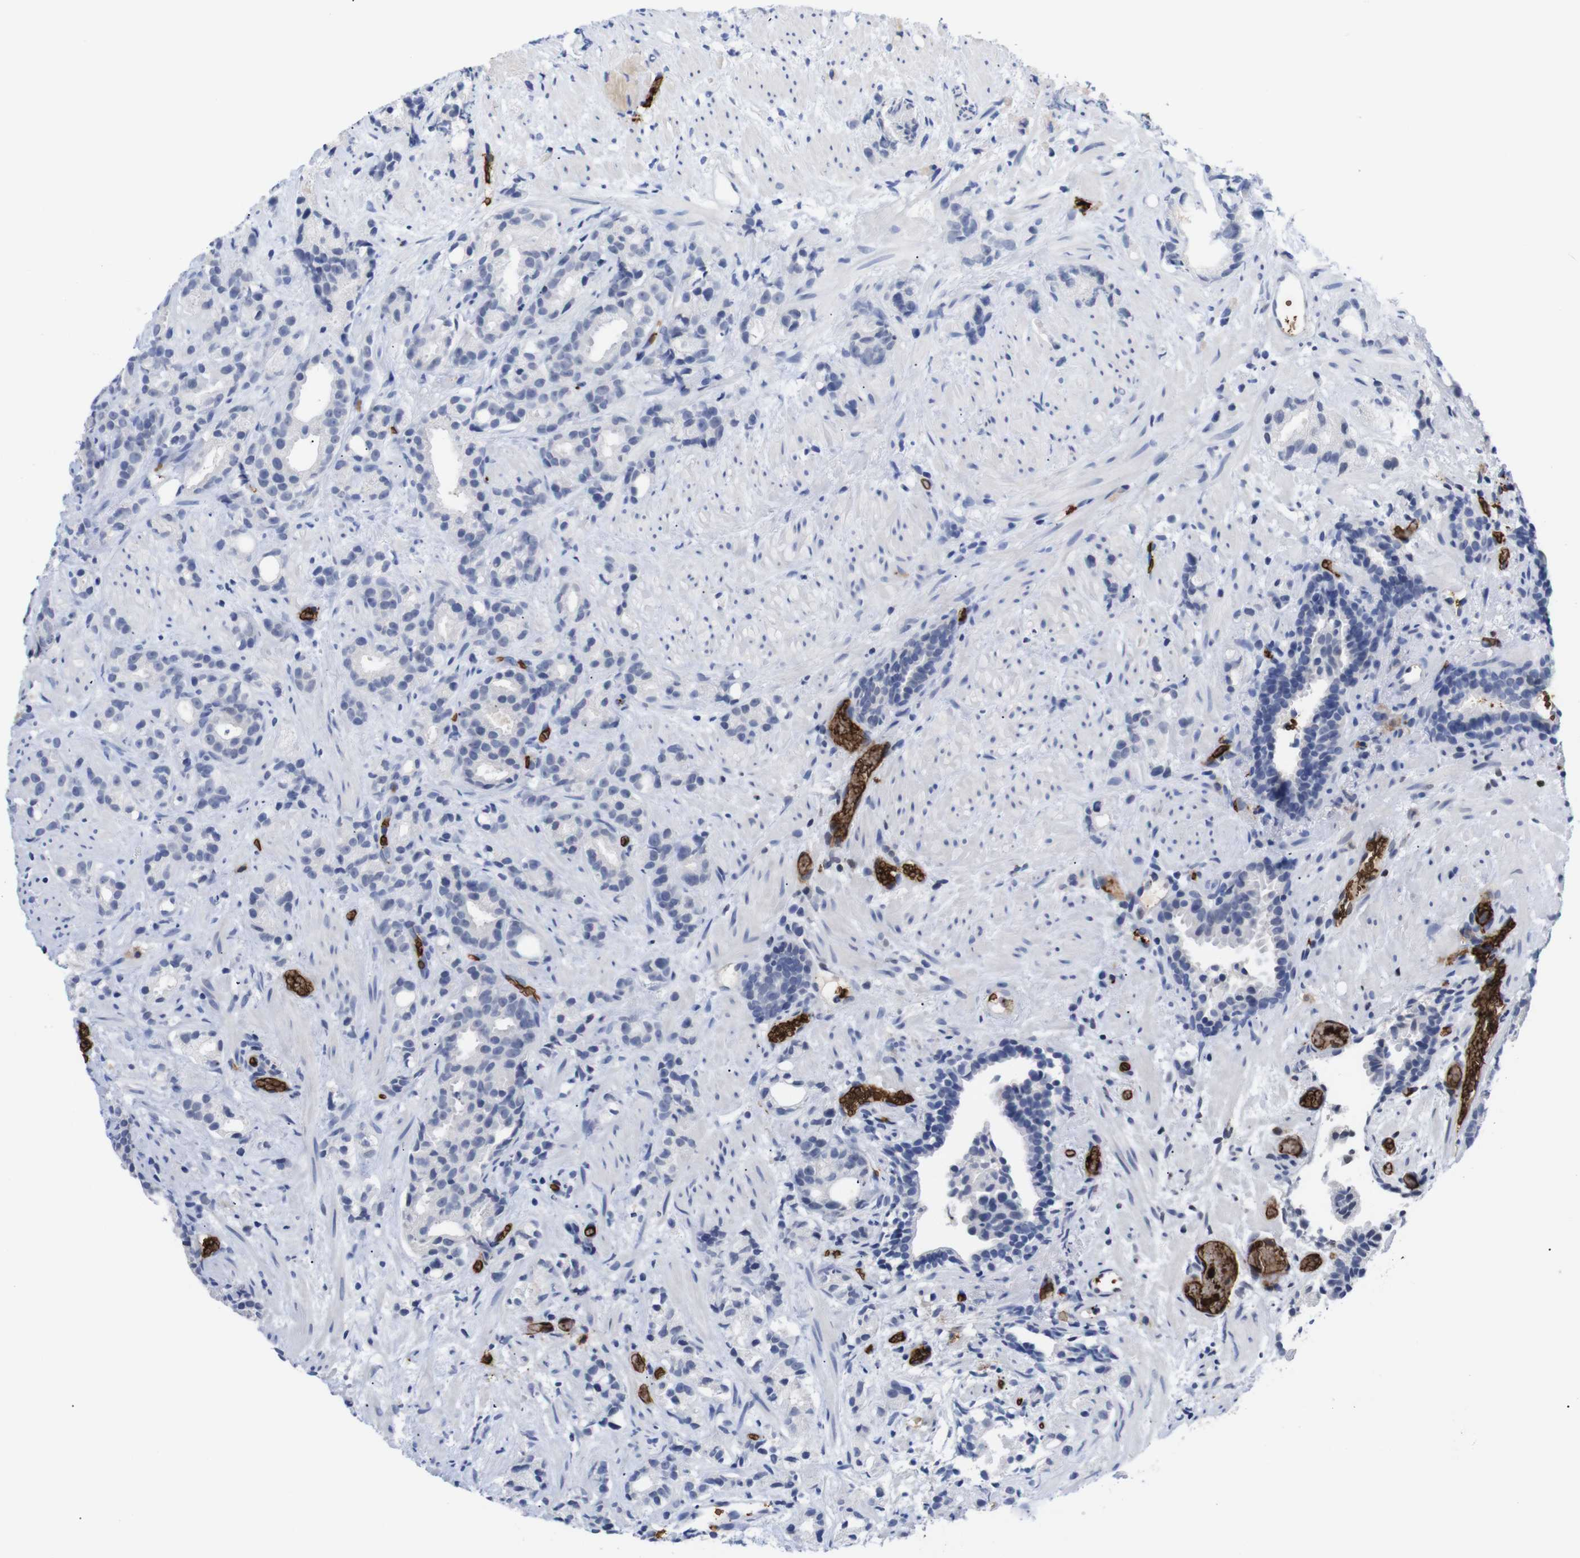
{"staining": {"intensity": "negative", "quantity": "none", "location": "none"}, "tissue": "prostate cancer", "cell_type": "Tumor cells", "image_type": "cancer", "snomed": [{"axis": "morphology", "description": "Adenocarcinoma, Low grade"}, {"axis": "topography", "description": "Prostate"}], "caption": "Immunohistochemical staining of human prostate cancer reveals no significant expression in tumor cells.", "gene": "S1PR2", "patient": {"sex": "male", "age": 89}}